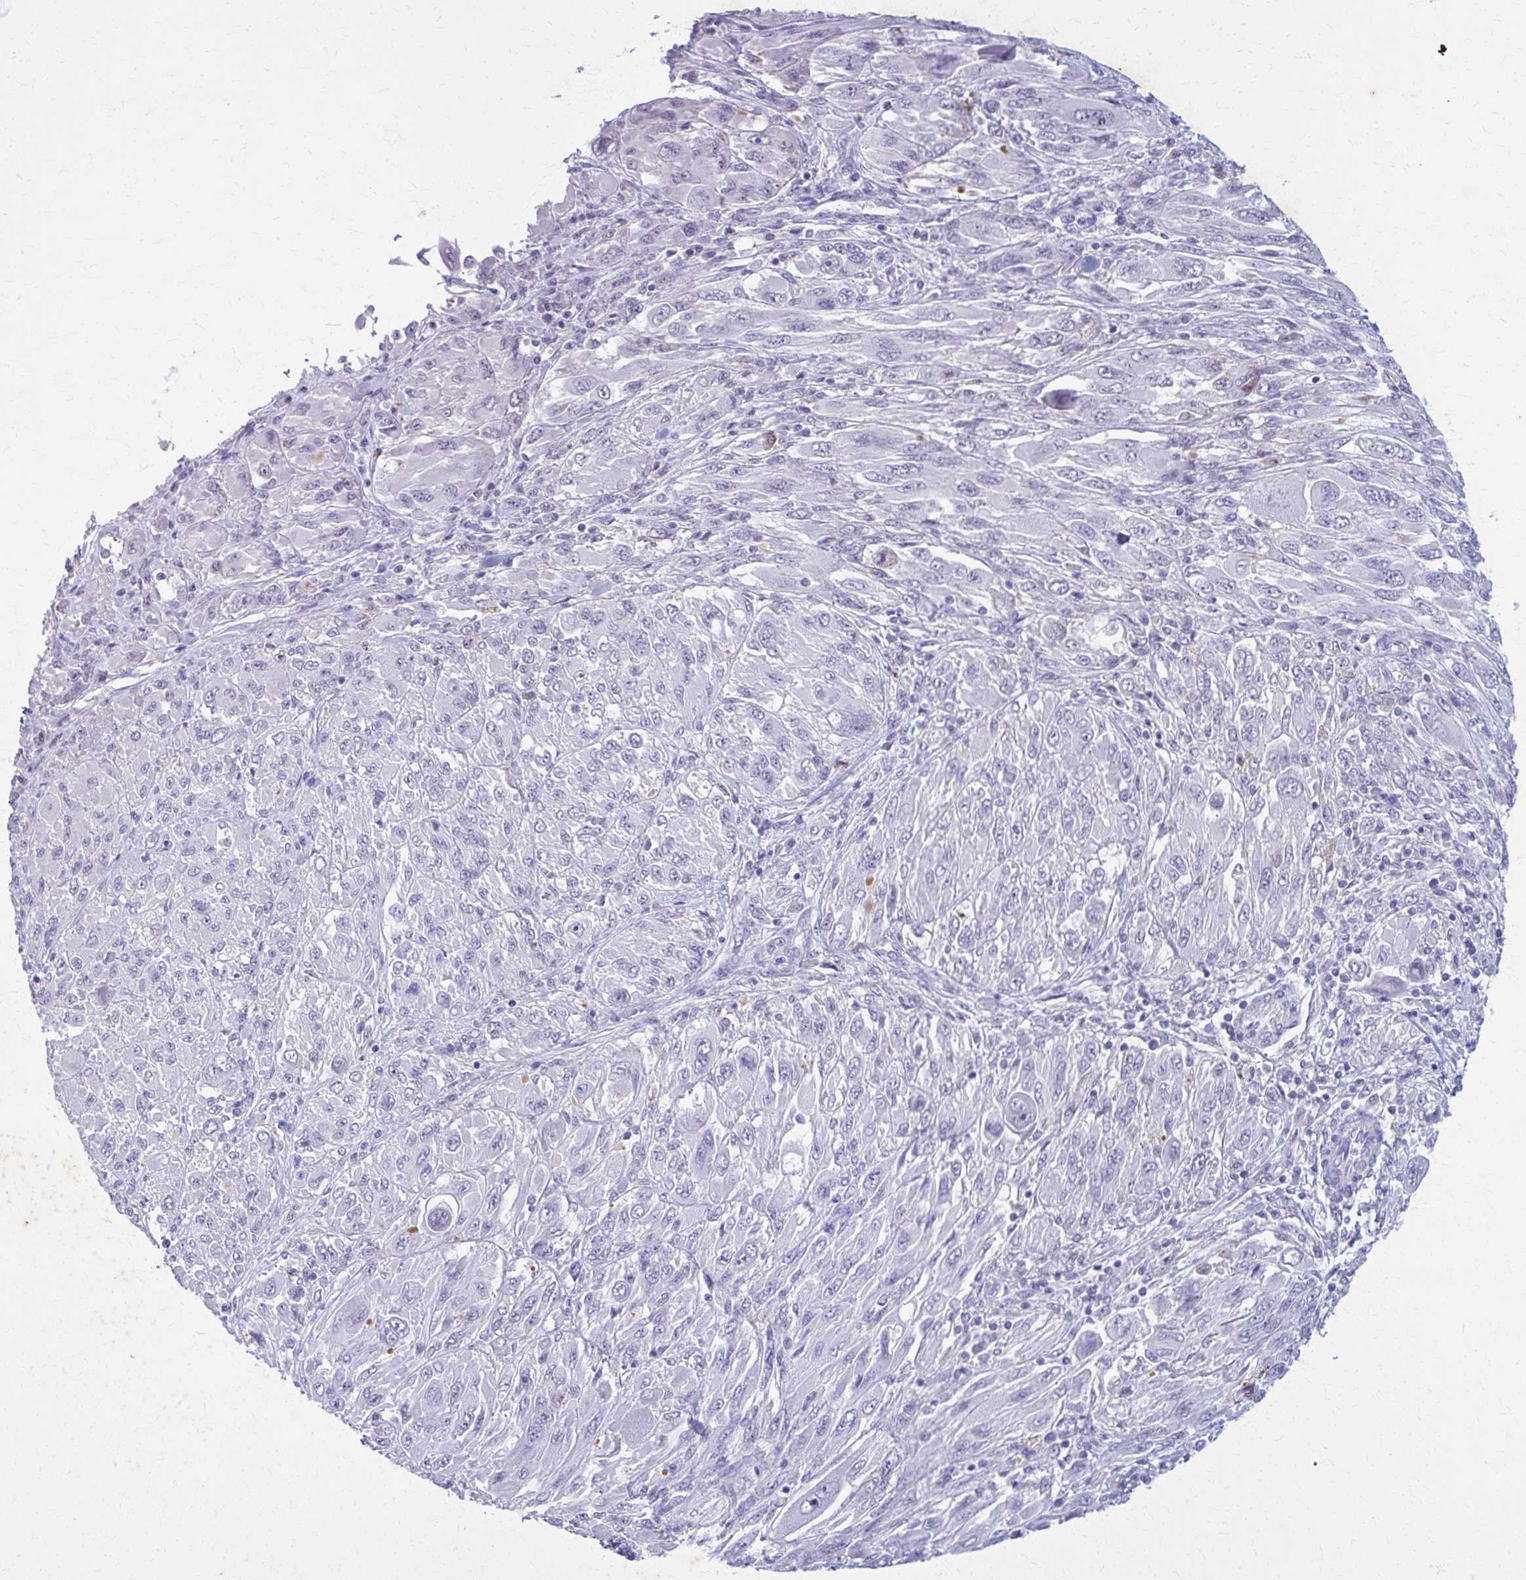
{"staining": {"intensity": "negative", "quantity": "none", "location": "none"}, "tissue": "melanoma", "cell_type": "Tumor cells", "image_type": "cancer", "snomed": [{"axis": "morphology", "description": "Malignant melanoma, NOS"}, {"axis": "topography", "description": "Skin"}], "caption": "Immunohistochemistry (IHC) of human malignant melanoma reveals no staining in tumor cells. (DAB (3,3'-diaminobenzidine) immunohistochemistry (IHC), high magnification).", "gene": "CARD9", "patient": {"sex": "female", "age": 91}}